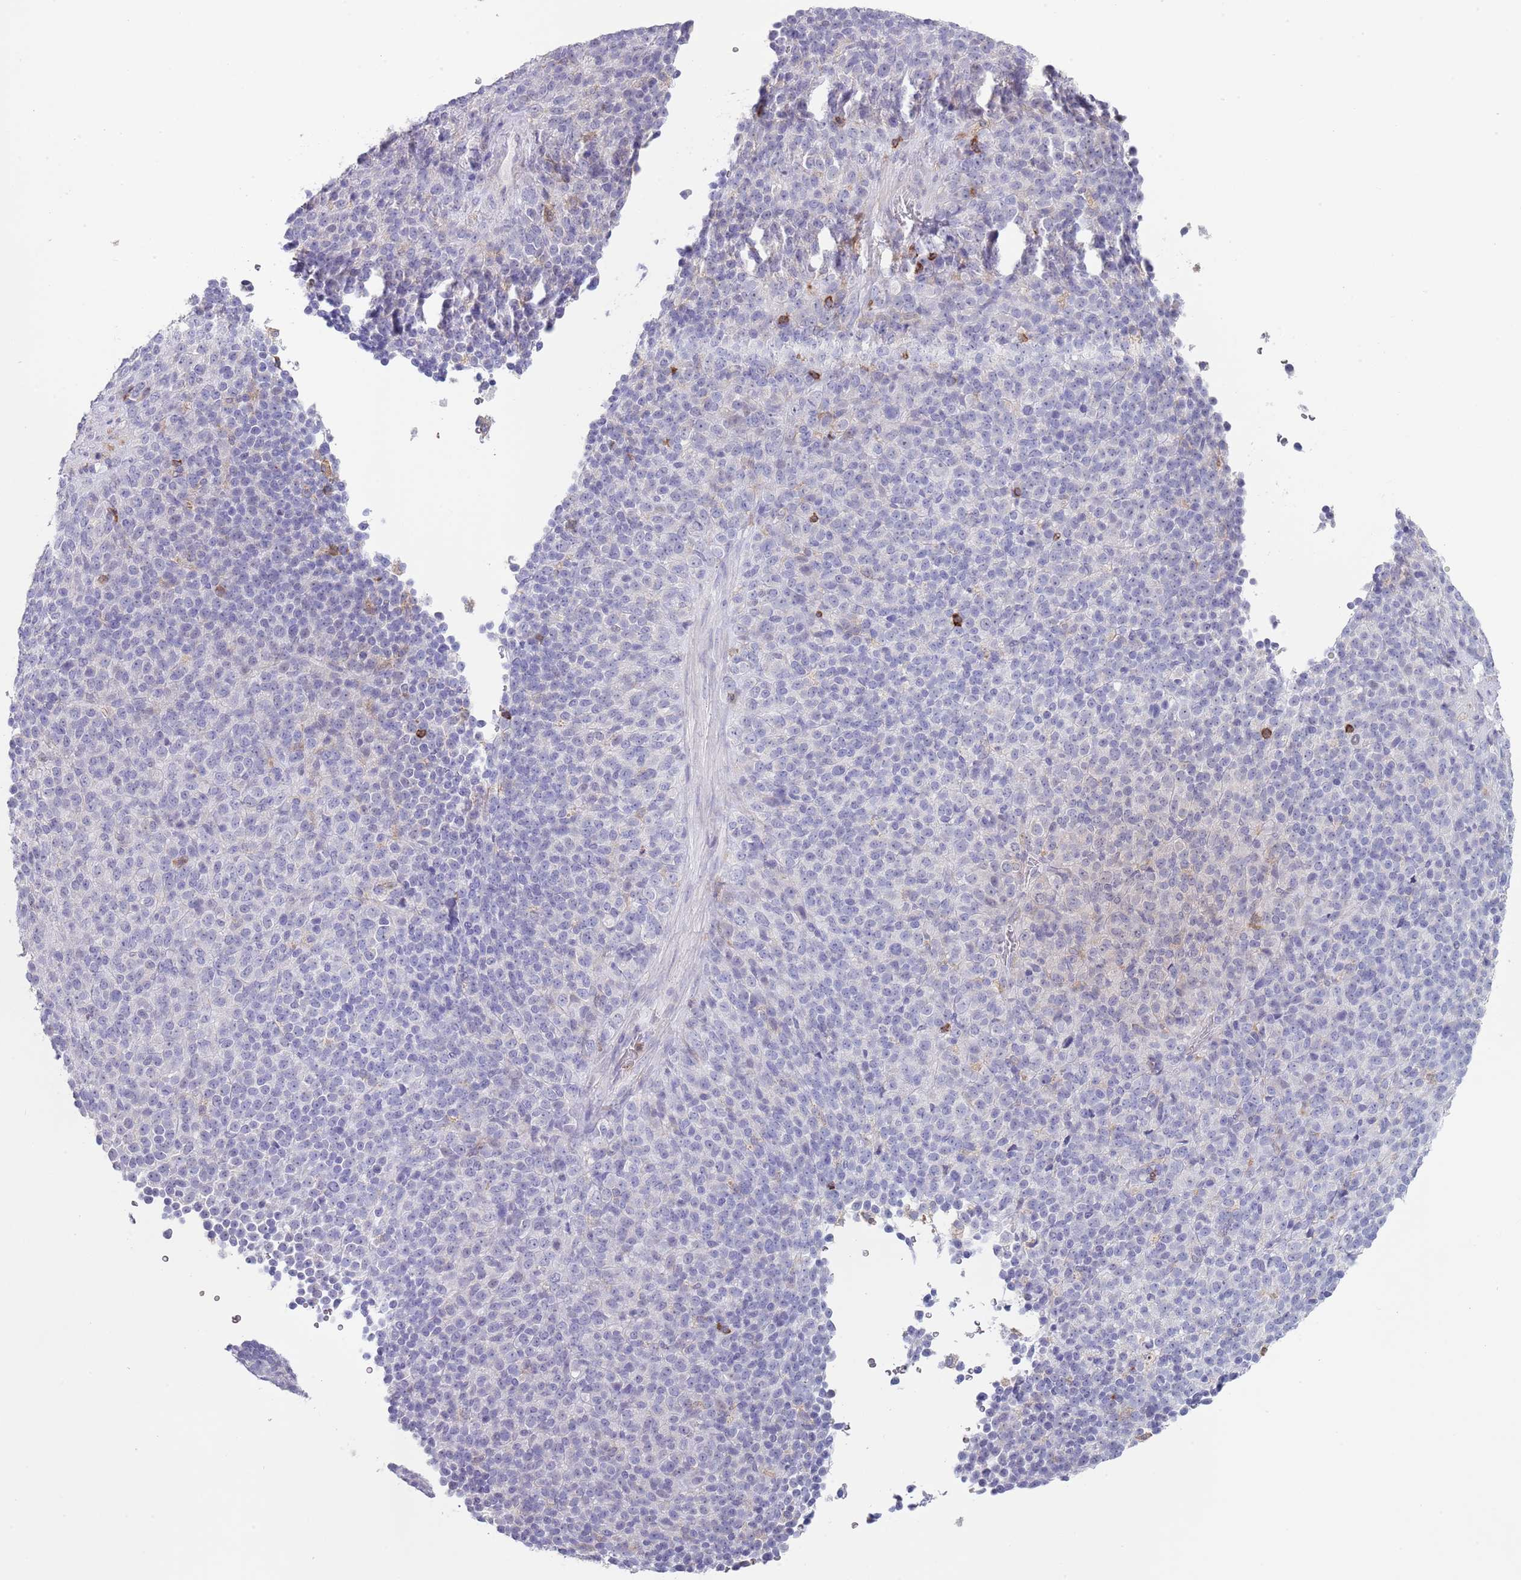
{"staining": {"intensity": "negative", "quantity": "none", "location": "none"}, "tissue": "melanoma", "cell_type": "Tumor cells", "image_type": "cancer", "snomed": [{"axis": "morphology", "description": "Malignant melanoma, Metastatic site"}, {"axis": "topography", "description": "Brain"}], "caption": "This is an immunohistochemistry (IHC) image of melanoma. There is no expression in tumor cells.", "gene": "LPXN", "patient": {"sex": "female", "age": 56}}